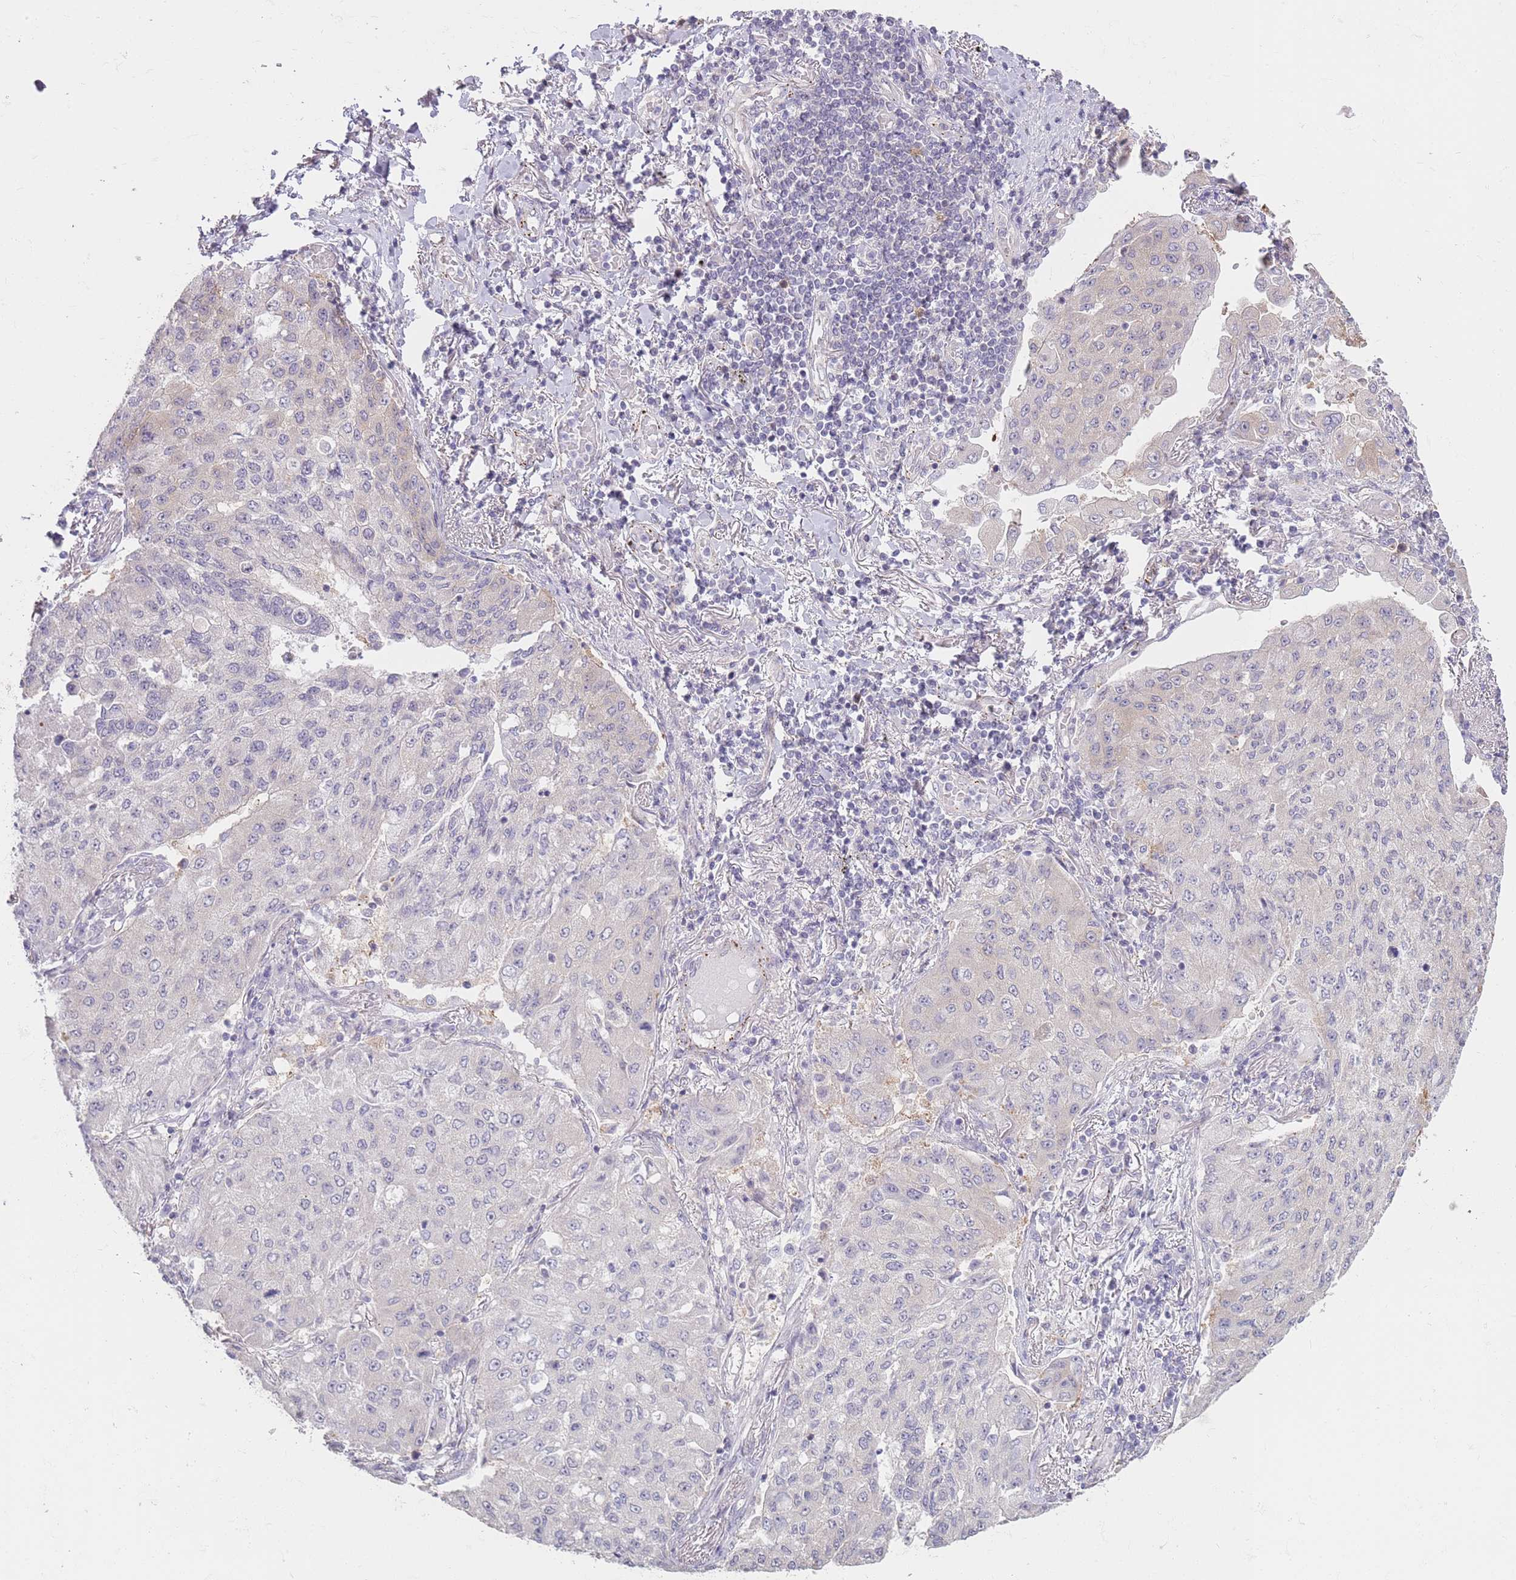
{"staining": {"intensity": "weak", "quantity": "<25%", "location": "cytoplasmic/membranous"}, "tissue": "lung cancer", "cell_type": "Tumor cells", "image_type": "cancer", "snomed": [{"axis": "morphology", "description": "Squamous cell carcinoma, NOS"}, {"axis": "topography", "description": "Lung"}], "caption": "Human lung cancer stained for a protein using IHC reveals no positivity in tumor cells.", "gene": "LDHD", "patient": {"sex": "male", "age": 74}}